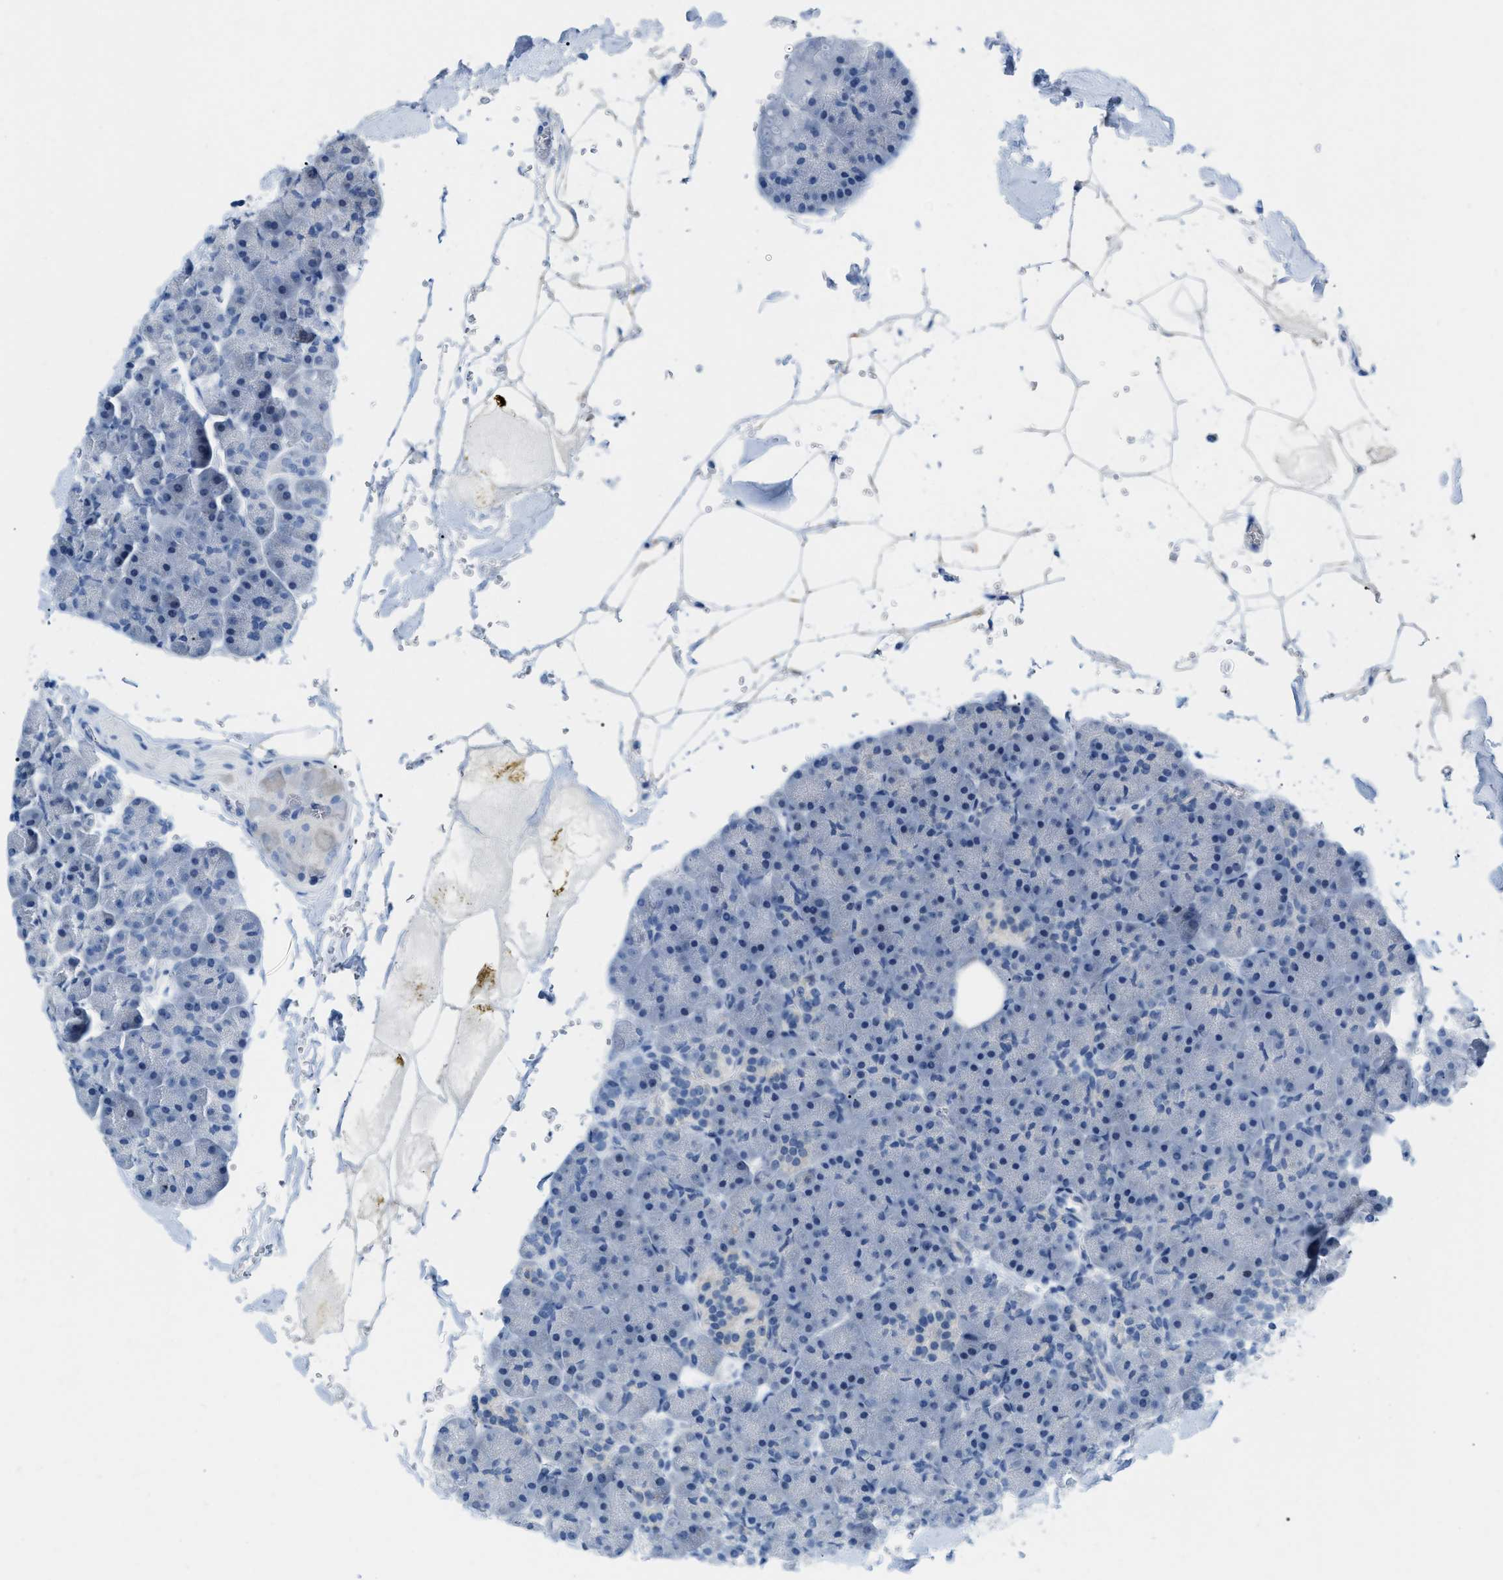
{"staining": {"intensity": "negative", "quantity": "none", "location": "none"}, "tissue": "pancreas", "cell_type": "Exocrine glandular cells", "image_type": "normal", "snomed": [{"axis": "morphology", "description": "Normal tissue, NOS"}, {"axis": "topography", "description": "Pancreas"}], "caption": "This photomicrograph is of normal pancreas stained with immunohistochemistry to label a protein in brown with the nuclei are counter-stained blue. There is no expression in exocrine glandular cells.", "gene": "PHRF1", "patient": {"sex": "male", "age": 35}}